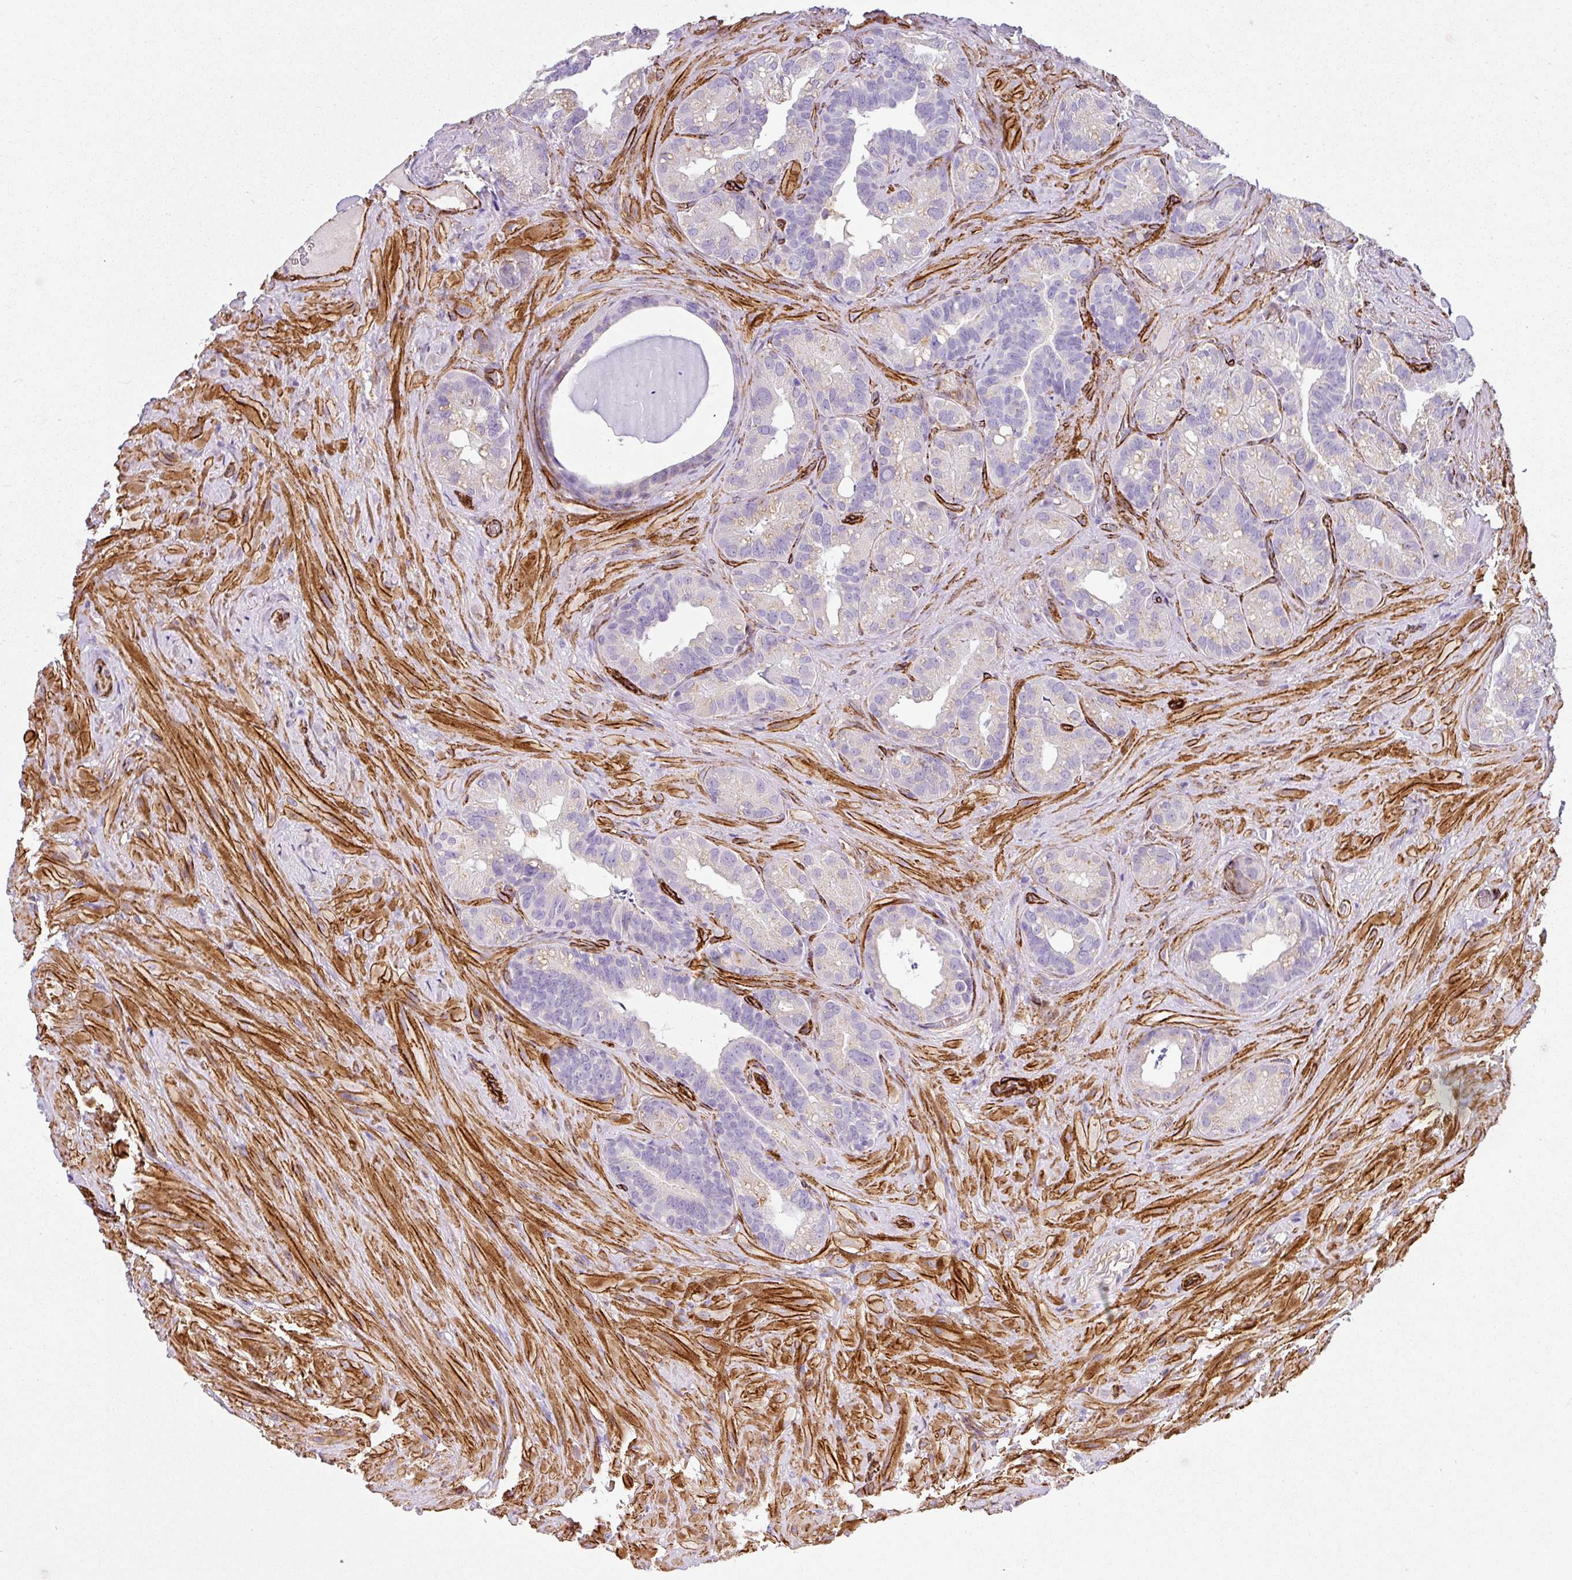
{"staining": {"intensity": "weak", "quantity": "<25%", "location": "cytoplasmic/membranous"}, "tissue": "seminal vesicle", "cell_type": "Glandular cells", "image_type": "normal", "snomed": [{"axis": "morphology", "description": "Normal tissue, NOS"}, {"axis": "topography", "description": "Seminal veicle"}], "caption": "Immunohistochemistry histopathology image of benign human seminal vesicle stained for a protein (brown), which displays no staining in glandular cells. (Stains: DAB IHC with hematoxylin counter stain, Microscopy: brightfield microscopy at high magnification).", "gene": "SLC25A17", "patient": {"sex": "male", "age": 60}}